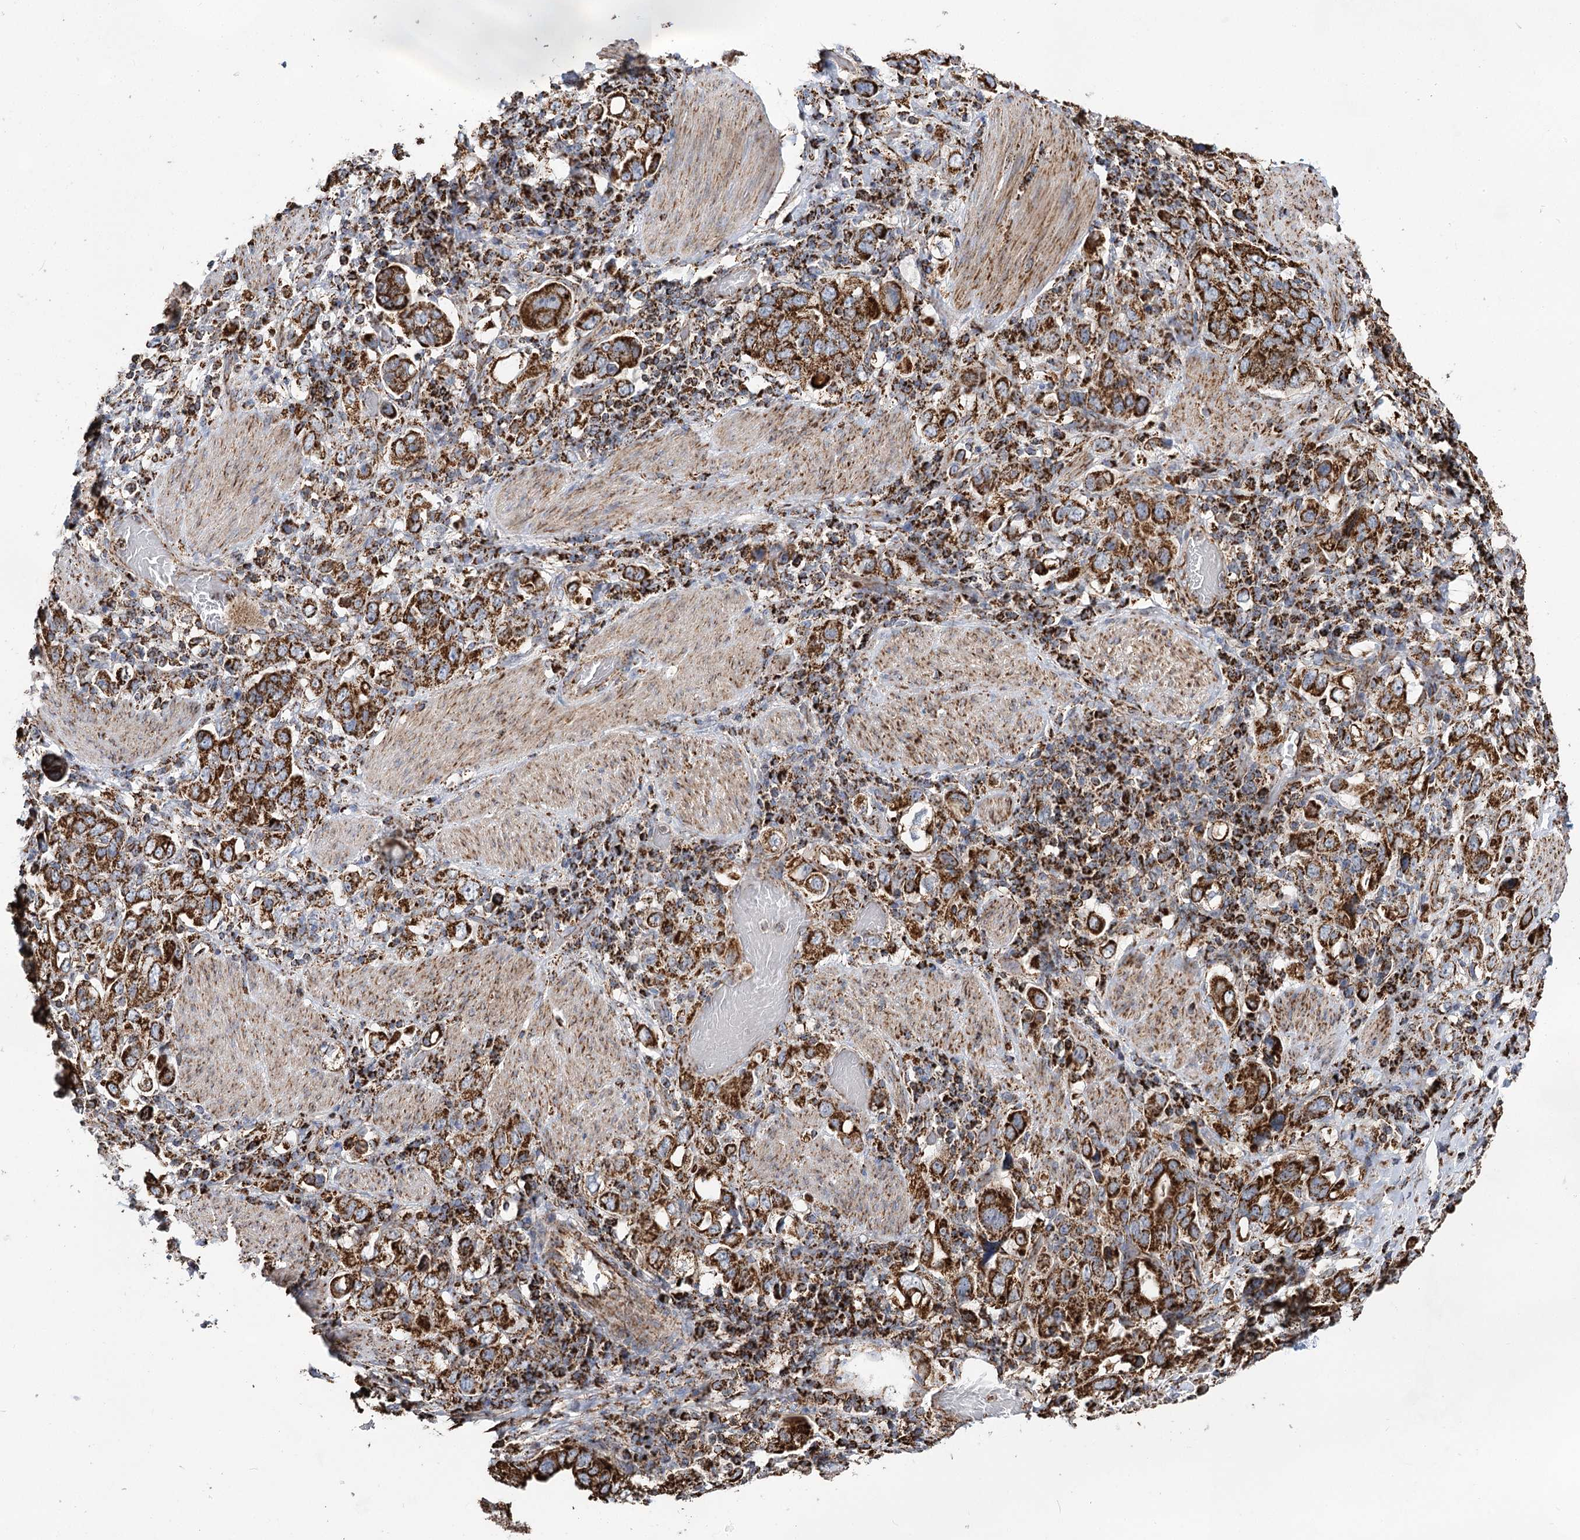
{"staining": {"intensity": "strong", "quantity": ">75%", "location": "cytoplasmic/membranous"}, "tissue": "stomach cancer", "cell_type": "Tumor cells", "image_type": "cancer", "snomed": [{"axis": "morphology", "description": "Adenocarcinoma, NOS"}, {"axis": "topography", "description": "Stomach, upper"}], "caption": "IHC staining of adenocarcinoma (stomach), which shows high levels of strong cytoplasmic/membranous positivity in approximately >75% of tumor cells indicating strong cytoplasmic/membranous protein staining. The staining was performed using DAB (brown) for protein detection and nuclei were counterstained in hematoxylin (blue).", "gene": "NADK2", "patient": {"sex": "male", "age": 62}}